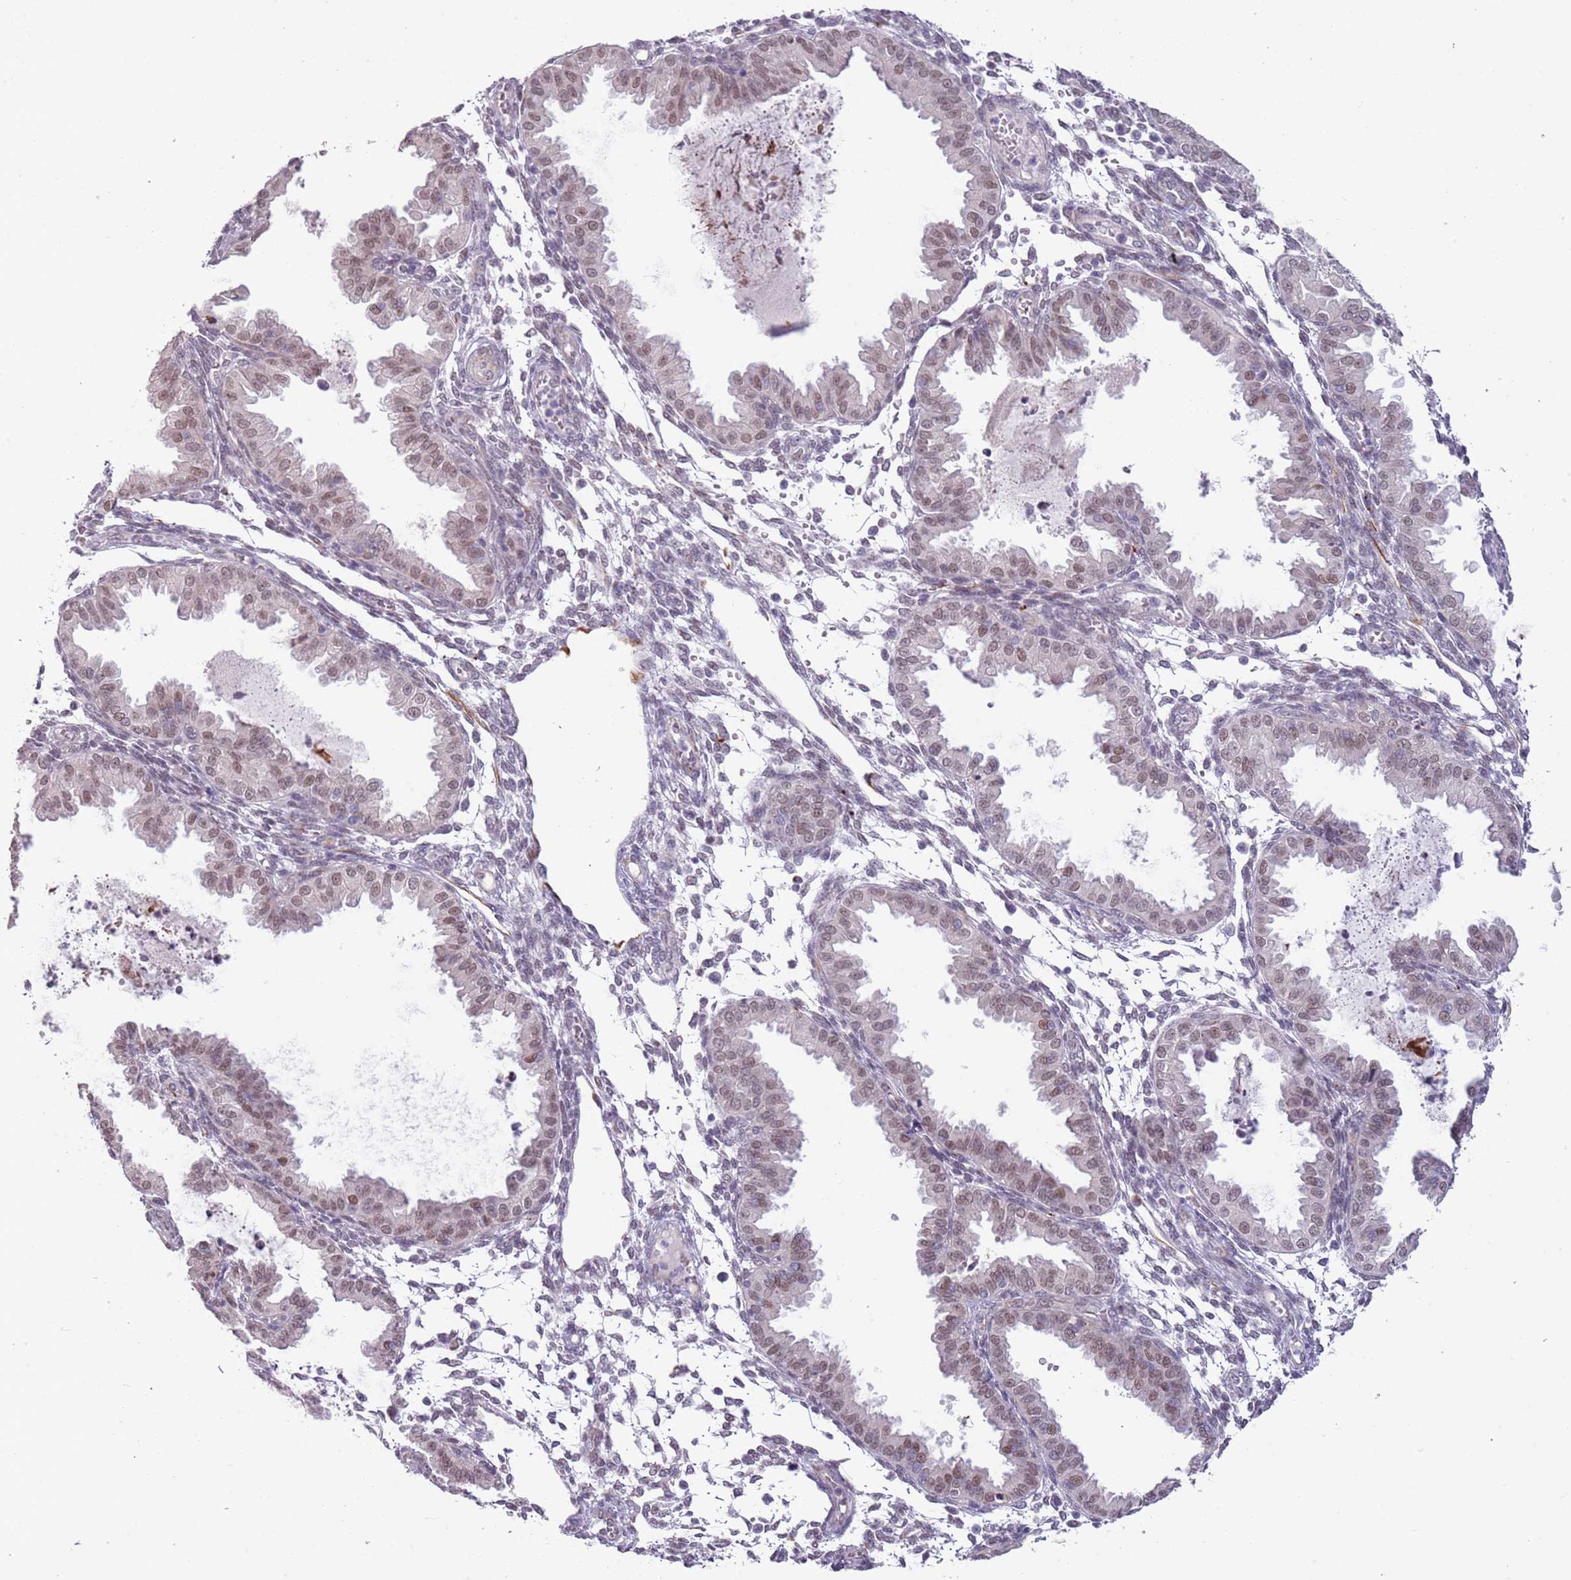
{"staining": {"intensity": "negative", "quantity": "none", "location": "none"}, "tissue": "endometrium", "cell_type": "Cells in endometrial stroma", "image_type": "normal", "snomed": [{"axis": "morphology", "description": "Normal tissue, NOS"}, {"axis": "topography", "description": "Endometrium"}], "caption": "Protein analysis of benign endometrium demonstrates no significant positivity in cells in endometrial stroma. (DAB immunohistochemistry with hematoxylin counter stain).", "gene": "ENSG00000271254", "patient": {"sex": "female", "age": 33}}